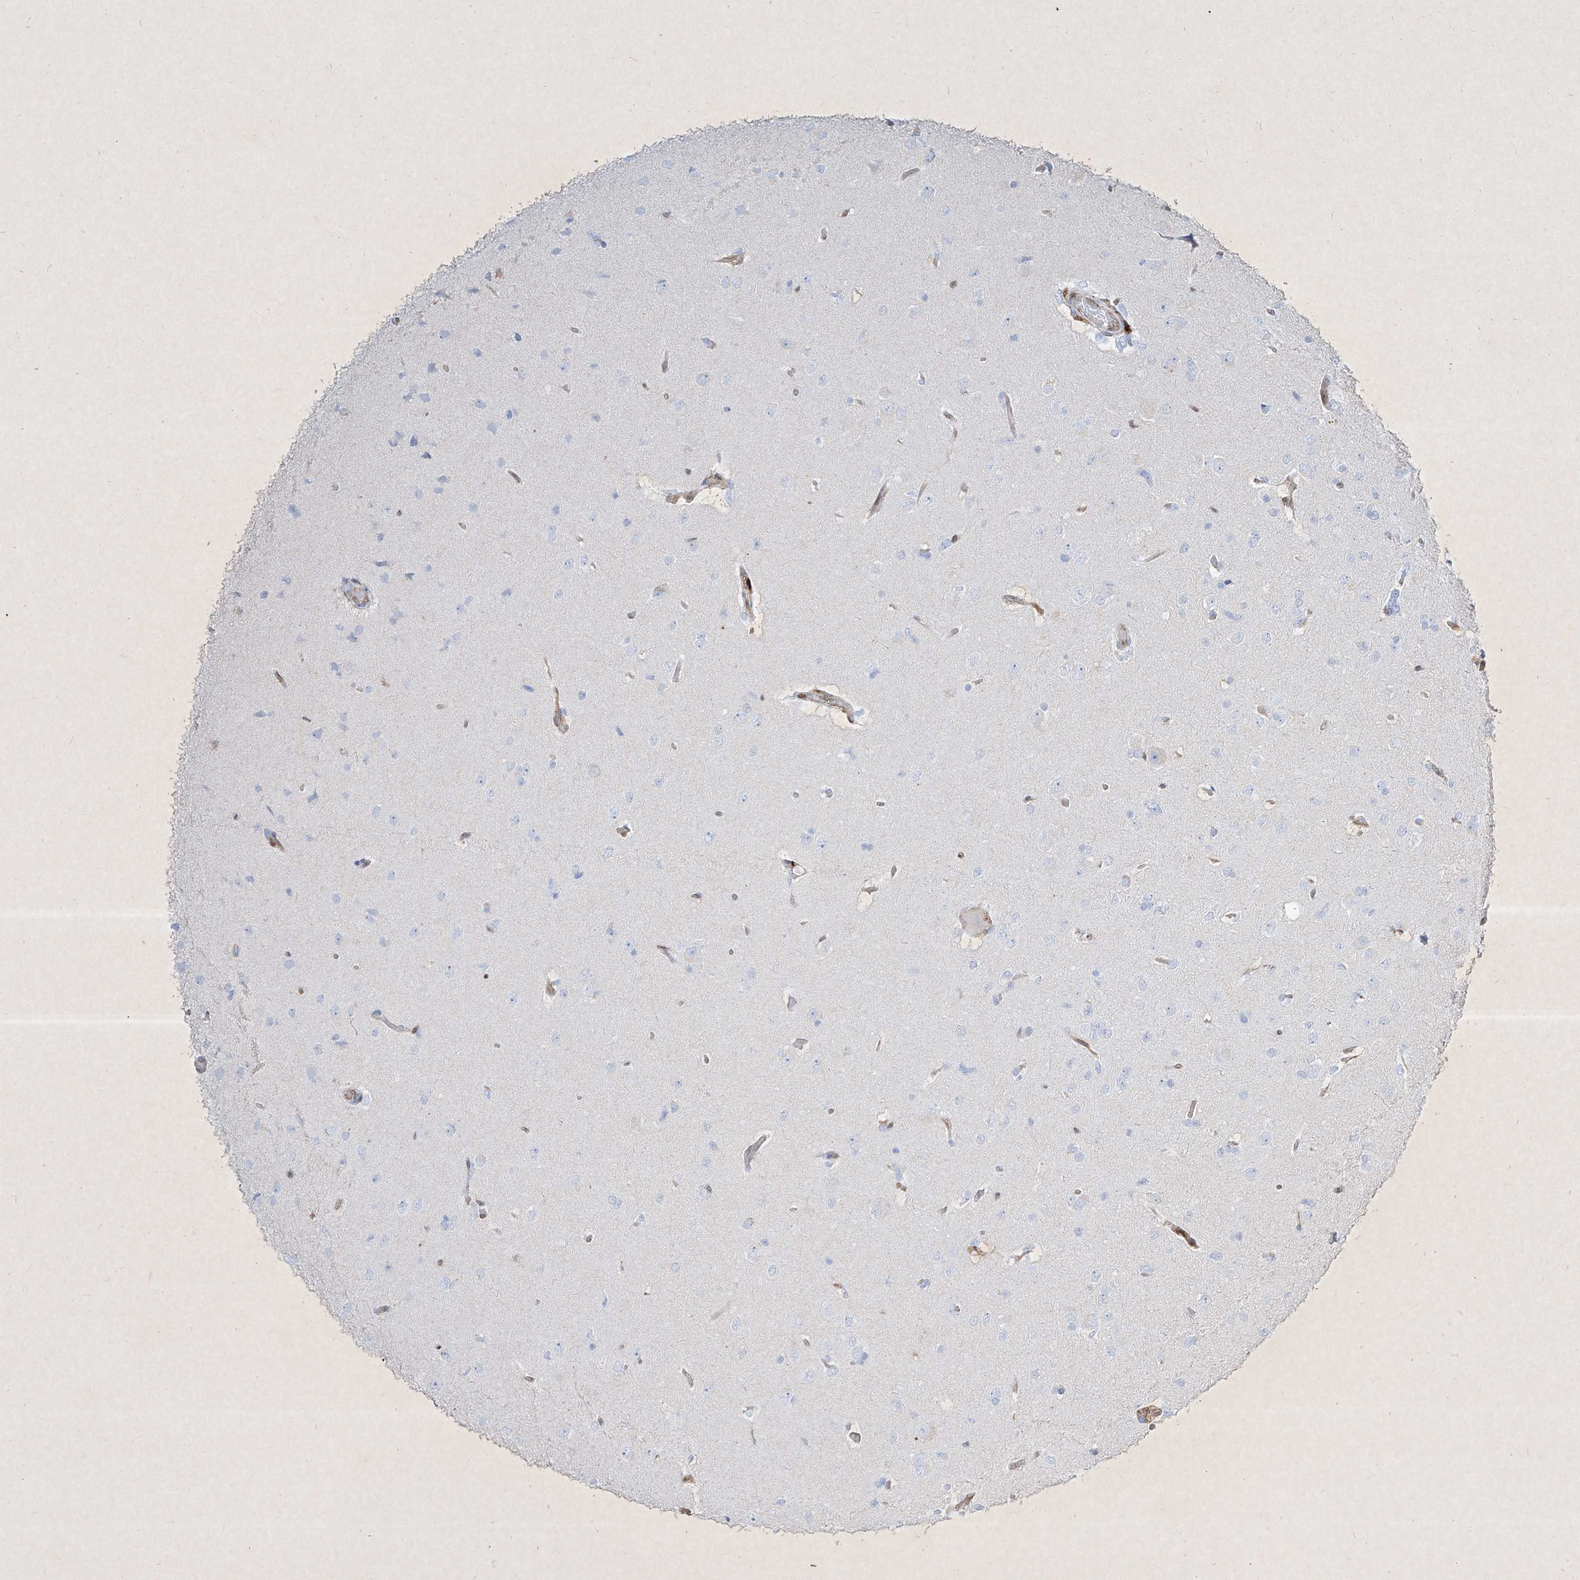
{"staining": {"intensity": "negative", "quantity": "none", "location": "none"}, "tissue": "glioma", "cell_type": "Tumor cells", "image_type": "cancer", "snomed": [{"axis": "morphology", "description": "Glioma, malignant, High grade"}, {"axis": "topography", "description": "Brain"}], "caption": "Immunohistochemistry (IHC) of glioma reveals no positivity in tumor cells. (DAB (3,3'-diaminobenzidine) IHC visualized using brightfield microscopy, high magnification).", "gene": "PSMB10", "patient": {"sex": "female", "age": 59}}